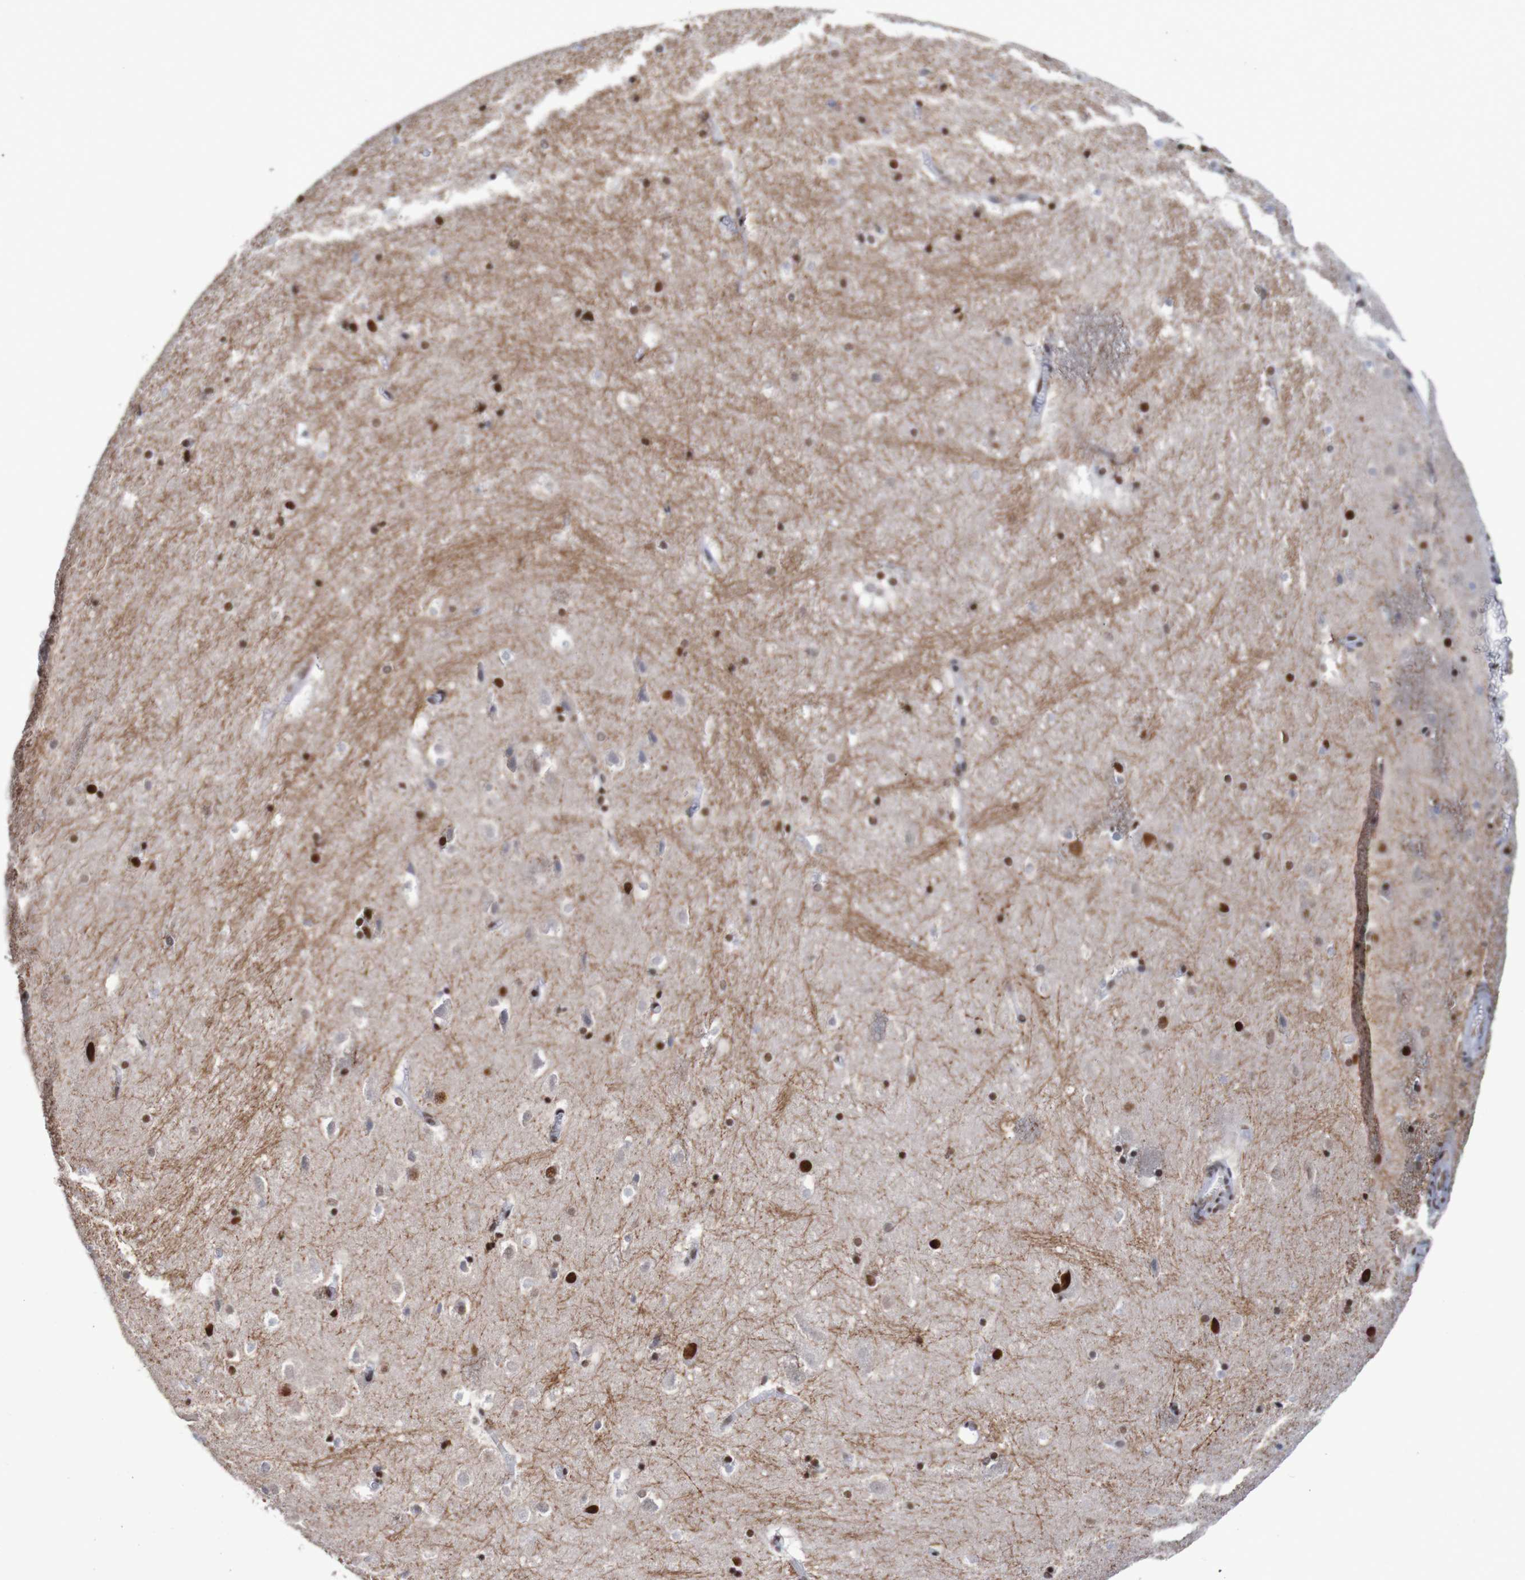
{"staining": {"intensity": "strong", "quantity": "25%-75%", "location": "nuclear"}, "tissue": "hippocampus", "cell_type": "Glial cells", "image_type": "normal", "snomed": [{"axis": "morphology", "description": "Normal tissue, NOS"}, {"axis": "topography", "description": "Hippocampus"}], "caption": "DAB (3,3'-diaminobenzidine) immunohistochemical staining of benign human hippocampus displays strong nuclear protein staining in approximately 25%-75% of glial cells.", "gene": "MRTFB", "patient": {"sex": "male", "age": 45}}